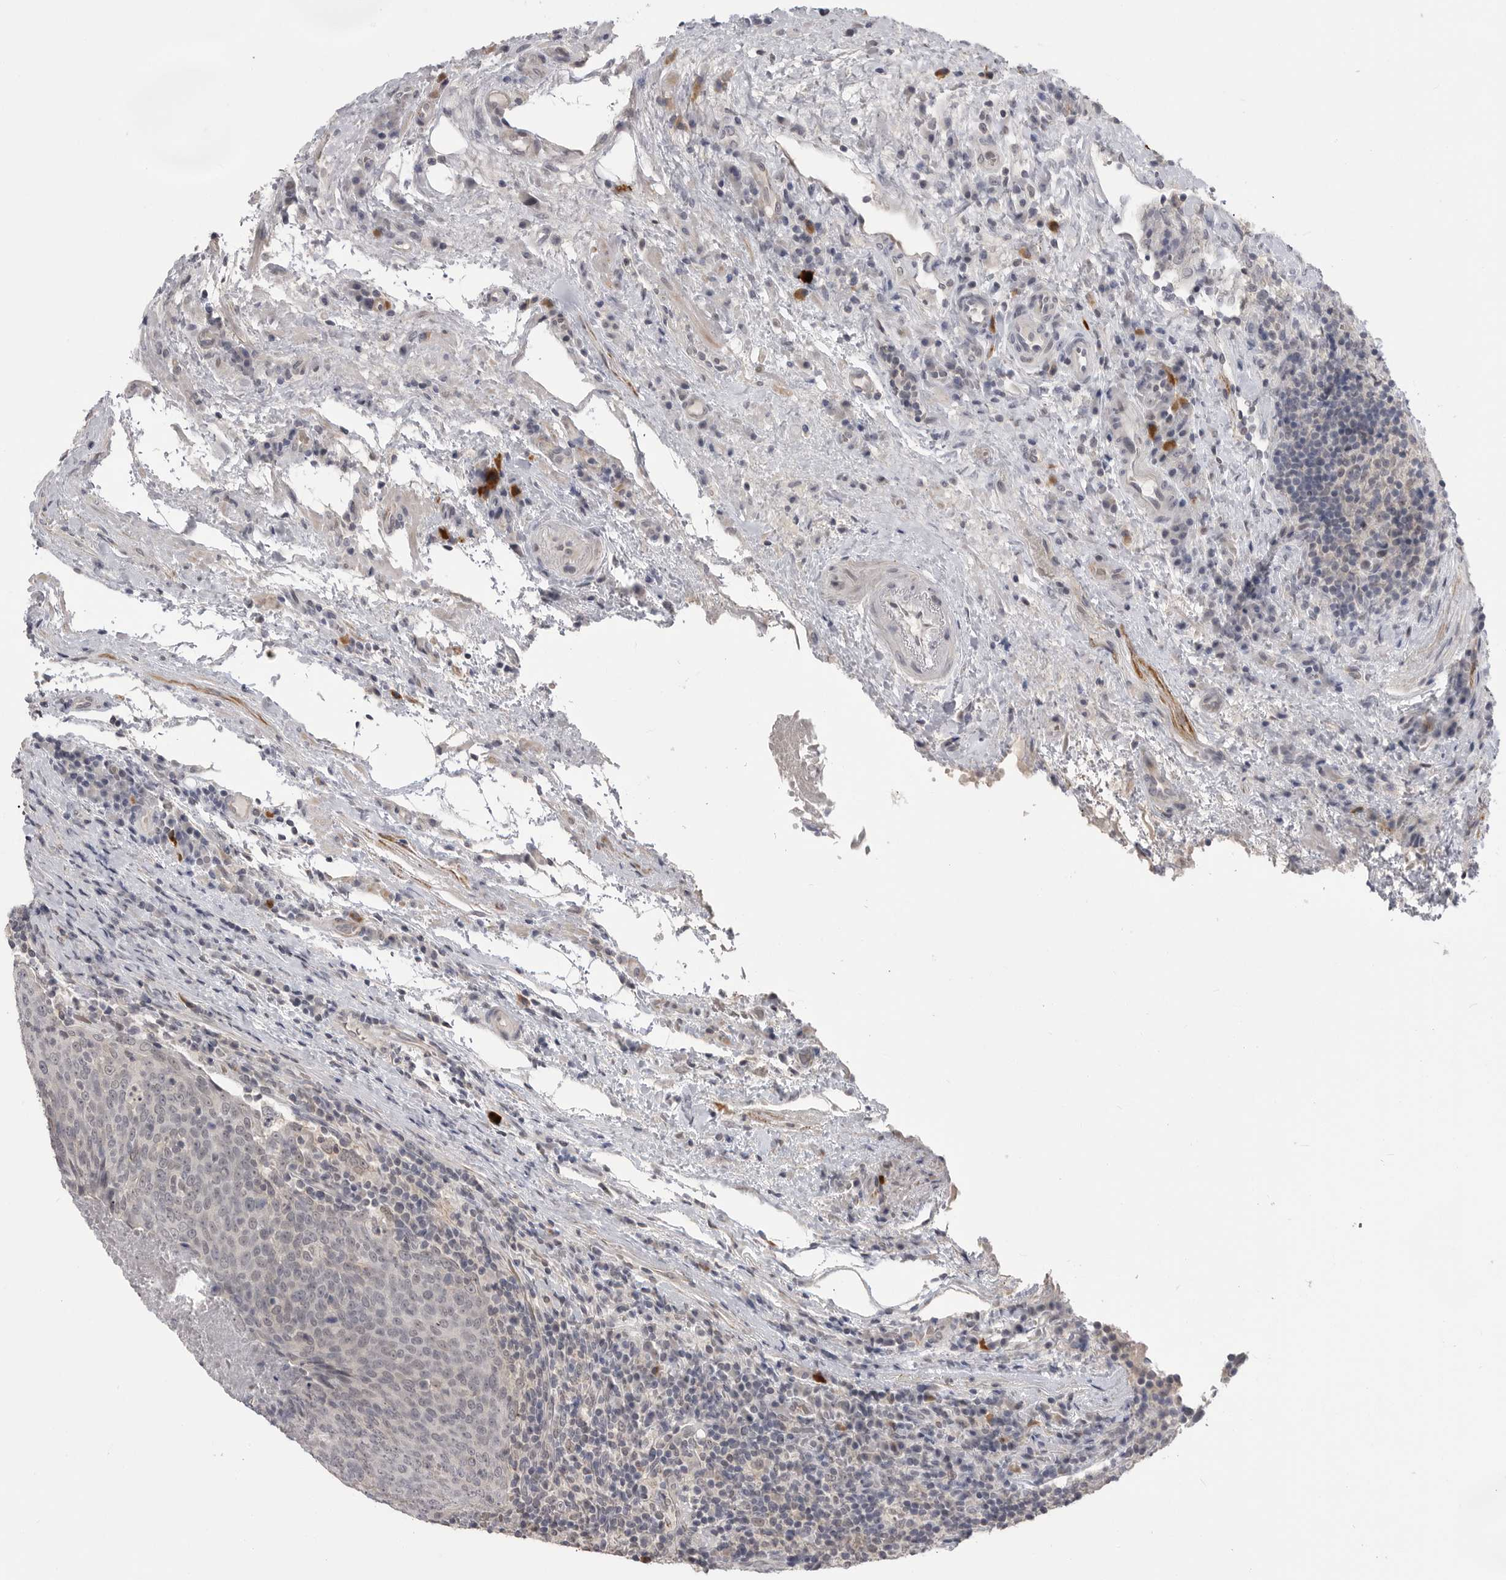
{"staining": {"intensity": "weak", "quantity": "<25%", "location": "nuclear"}, "tissue": "head and neck cancer", "cell_type": "Tumor cells", "image_type": "cancer", "snomed": [{"axis": "morphology", "description": "Squamous cell carcinoma, NOS"}, {"axis": "morphology", "description": "Squamous cell carcinoma, metastatic, NOS"}, {"axis": "topography", "description": "Lymph node"}, {"axis": "topography", "description": "Head-Neck"}], "caption": "Immunohistochemistry (IHC) of head and neck squamous cell carcinoma exhibits no expression in tumor cells.", "gene": "PLEKHF1", "patient": {"sex": "male", "age": 62}}